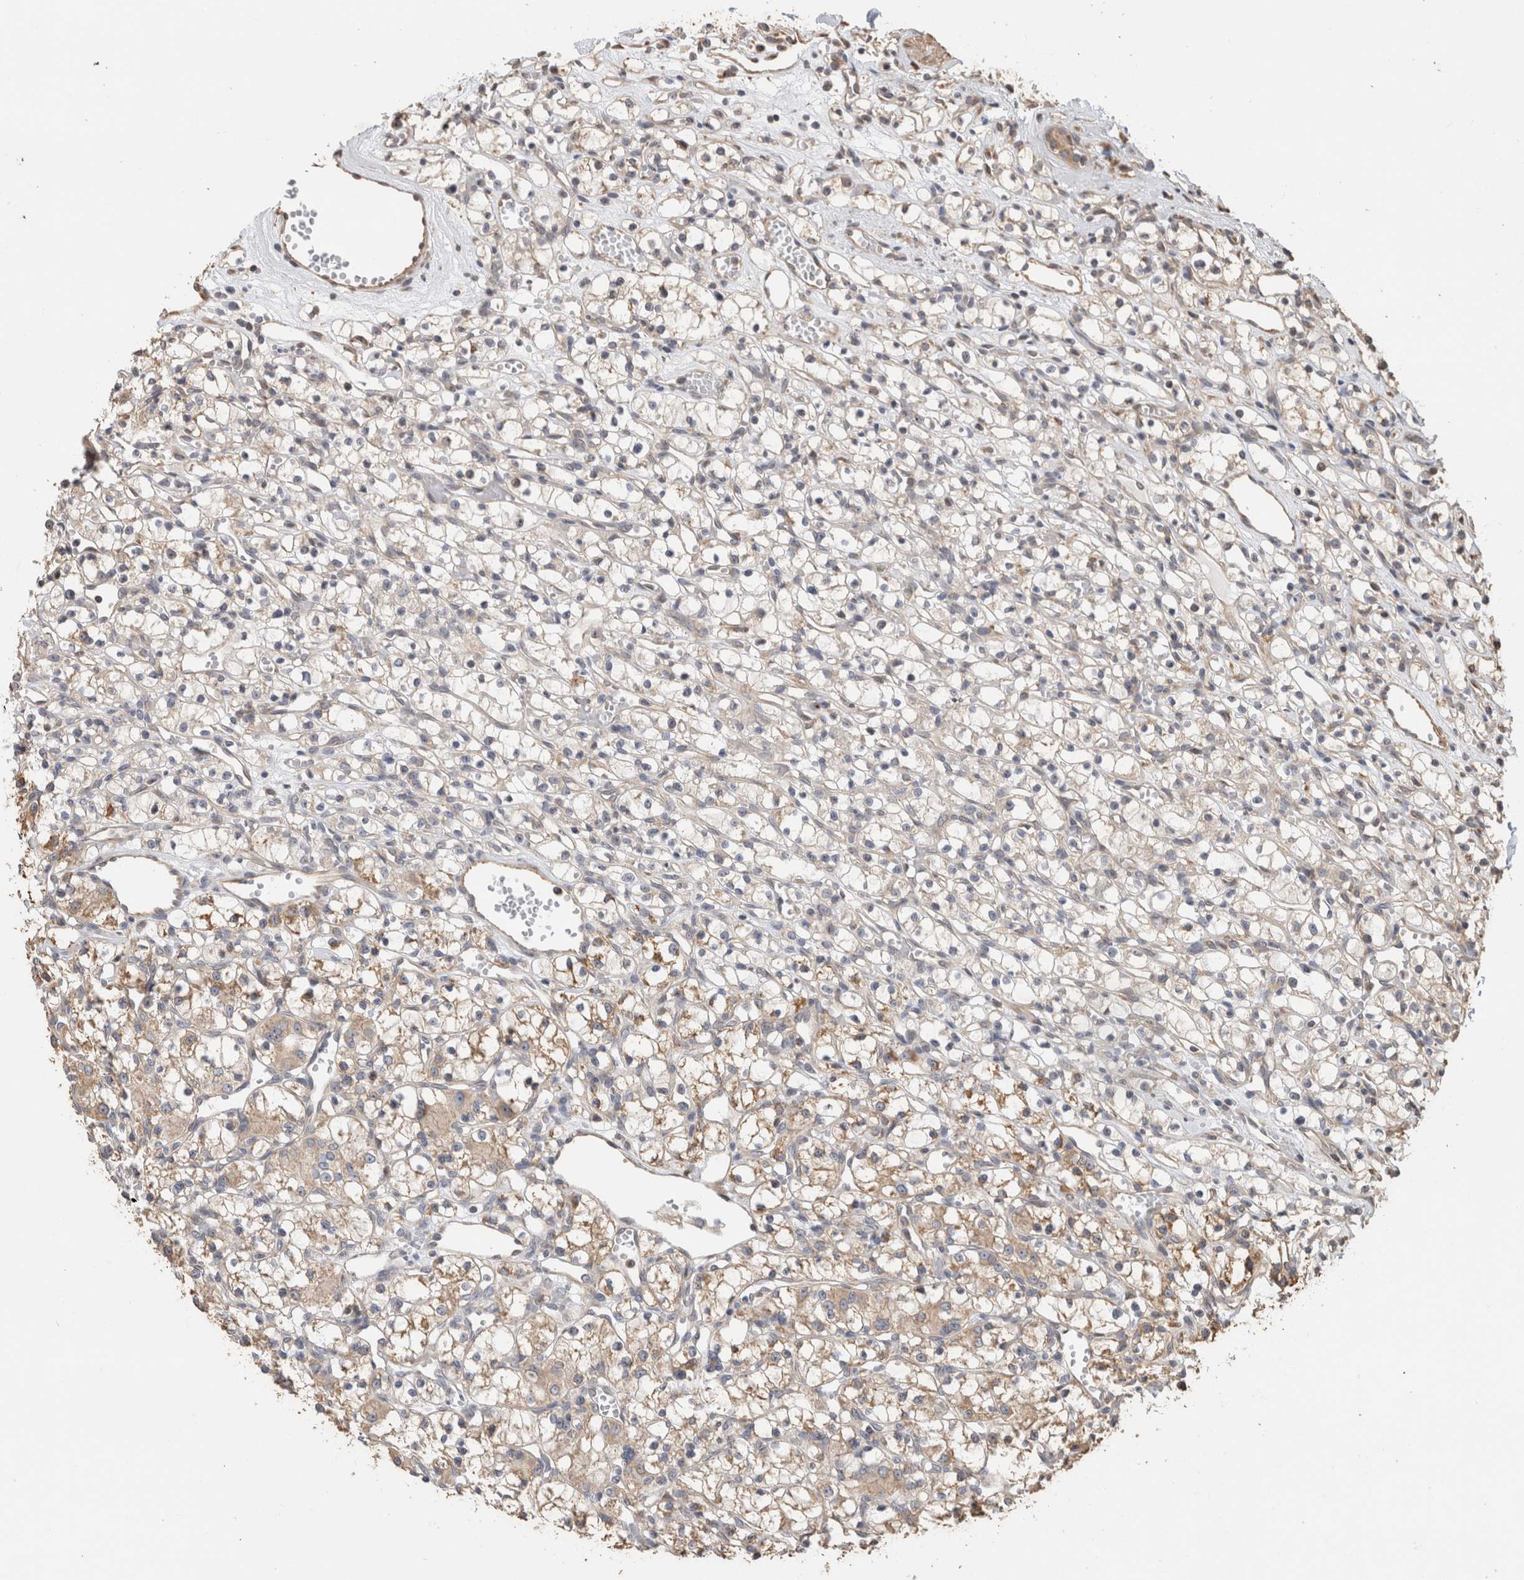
{"staining": {"intensity": "weak", "quantity": "25%-75%", "location": "cytoplasmic/membranous"}, "tissue": "renal cancer", "cell_type": "Tumor cells", "image_type": "cancer", "snomed": [{"axis": "morphology", "description": "Adenocarcinoma, NOS"}, {"axis": "topography", "description": "Kidney"}], "caption": "A histopathology image showing weak cytoplasmic/membranous staining in approximately 25%-75% of tumor cells in renal cancer (adenocarcinoma), as visualized by brown immunohistochemical staining.", "gene": "CLIP1", "patient": {"sex": "female", "age": 59}}